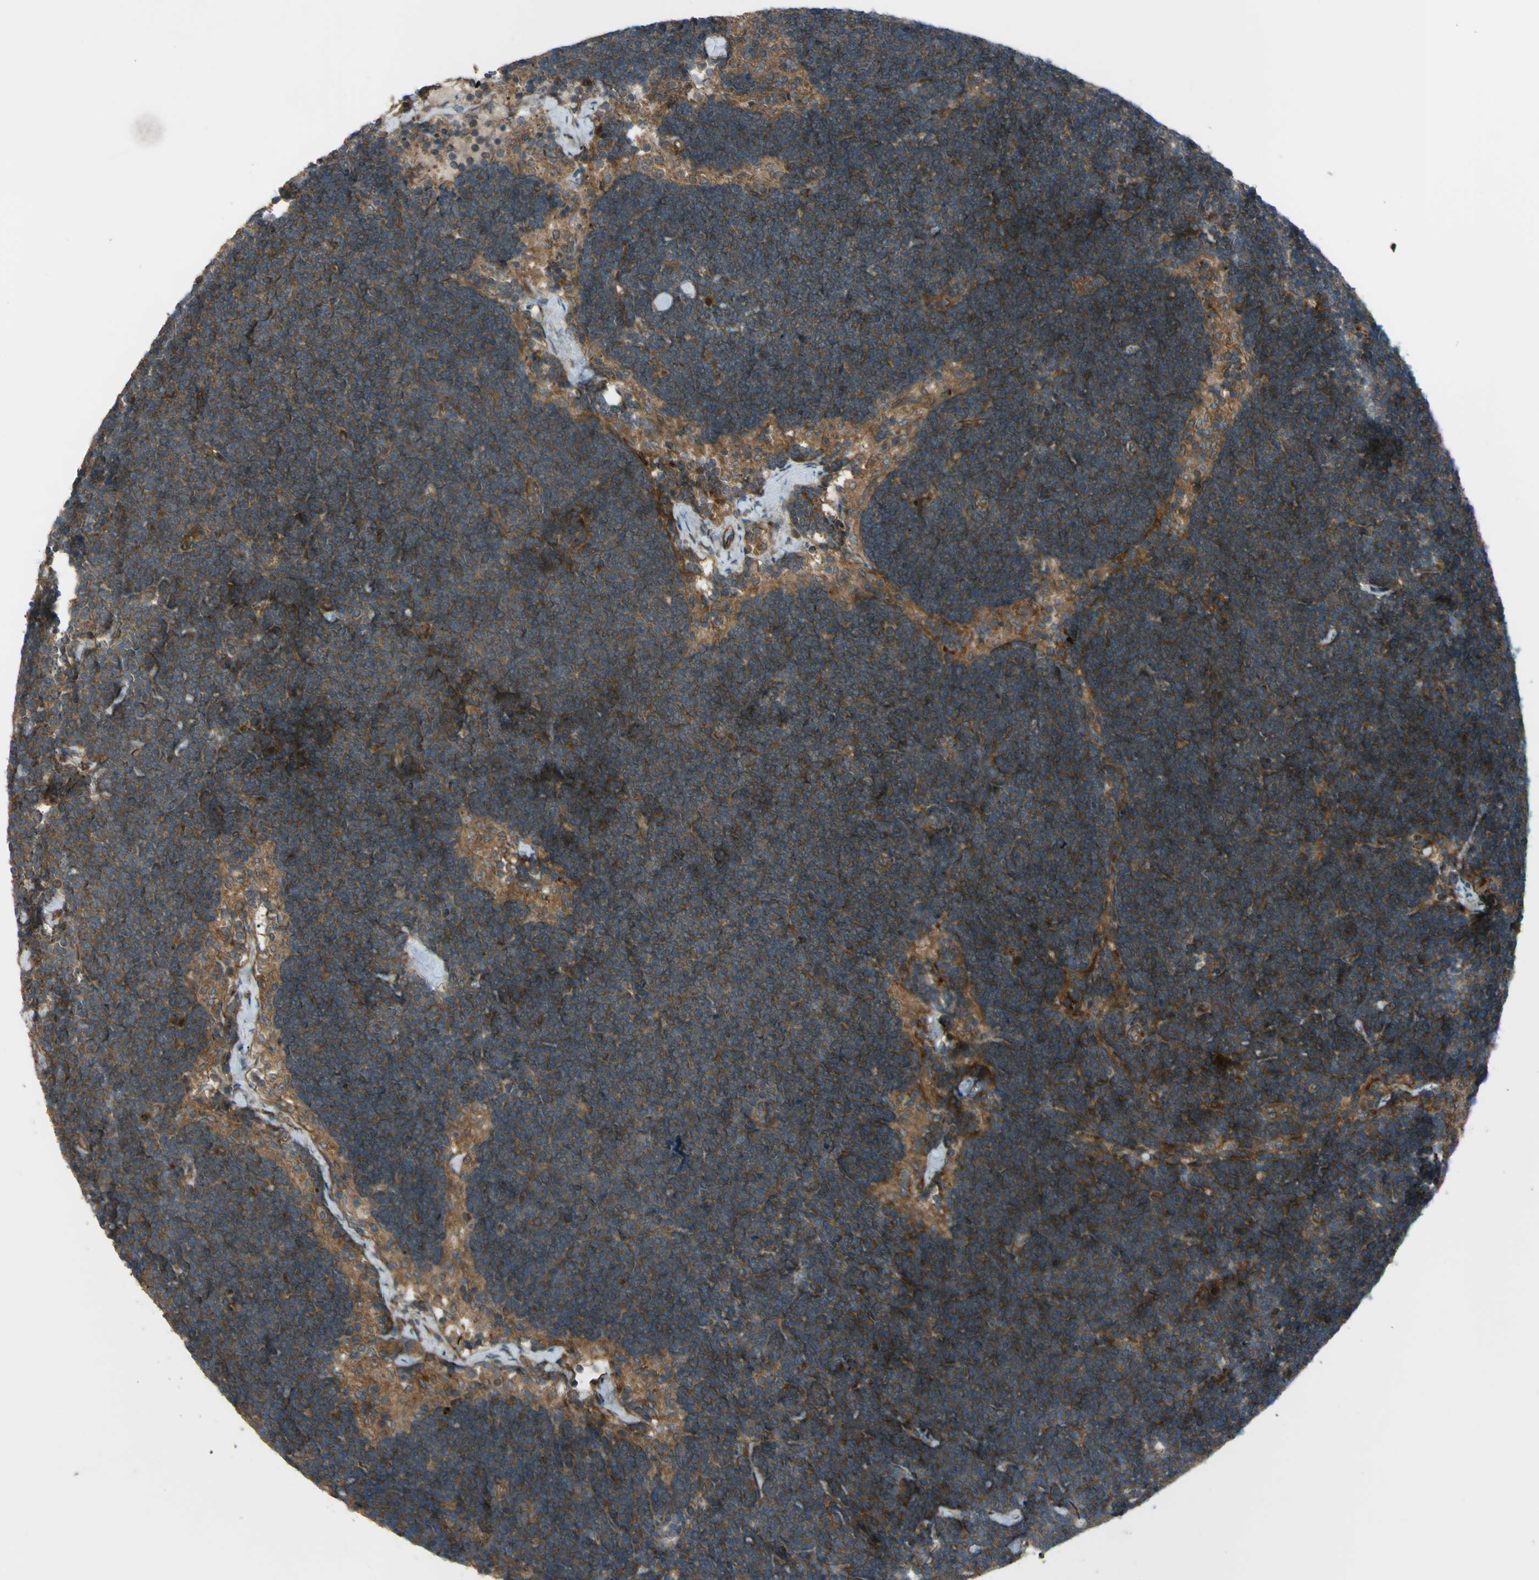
{"staining": {"intensity": "moderate", "quantity": ">75%", "location": "cytoplasmic/membranous"}, "tissue": "lymph node", "cell_type": "Germinal center cells", "image_type": "normal", "snomed": [{"axis": "morphology", "description": "Normal tissue, NOS"}, {"axis": "topography", "description": "Lymph node"}], "caption": "The photomicrograph displays a brown stain indicating the presence of a protein in the cytoplasmic/membranous of germinal center cells in lymph node.", "gene": "FLII", "patient": {"sex": "male", "age": 63}}